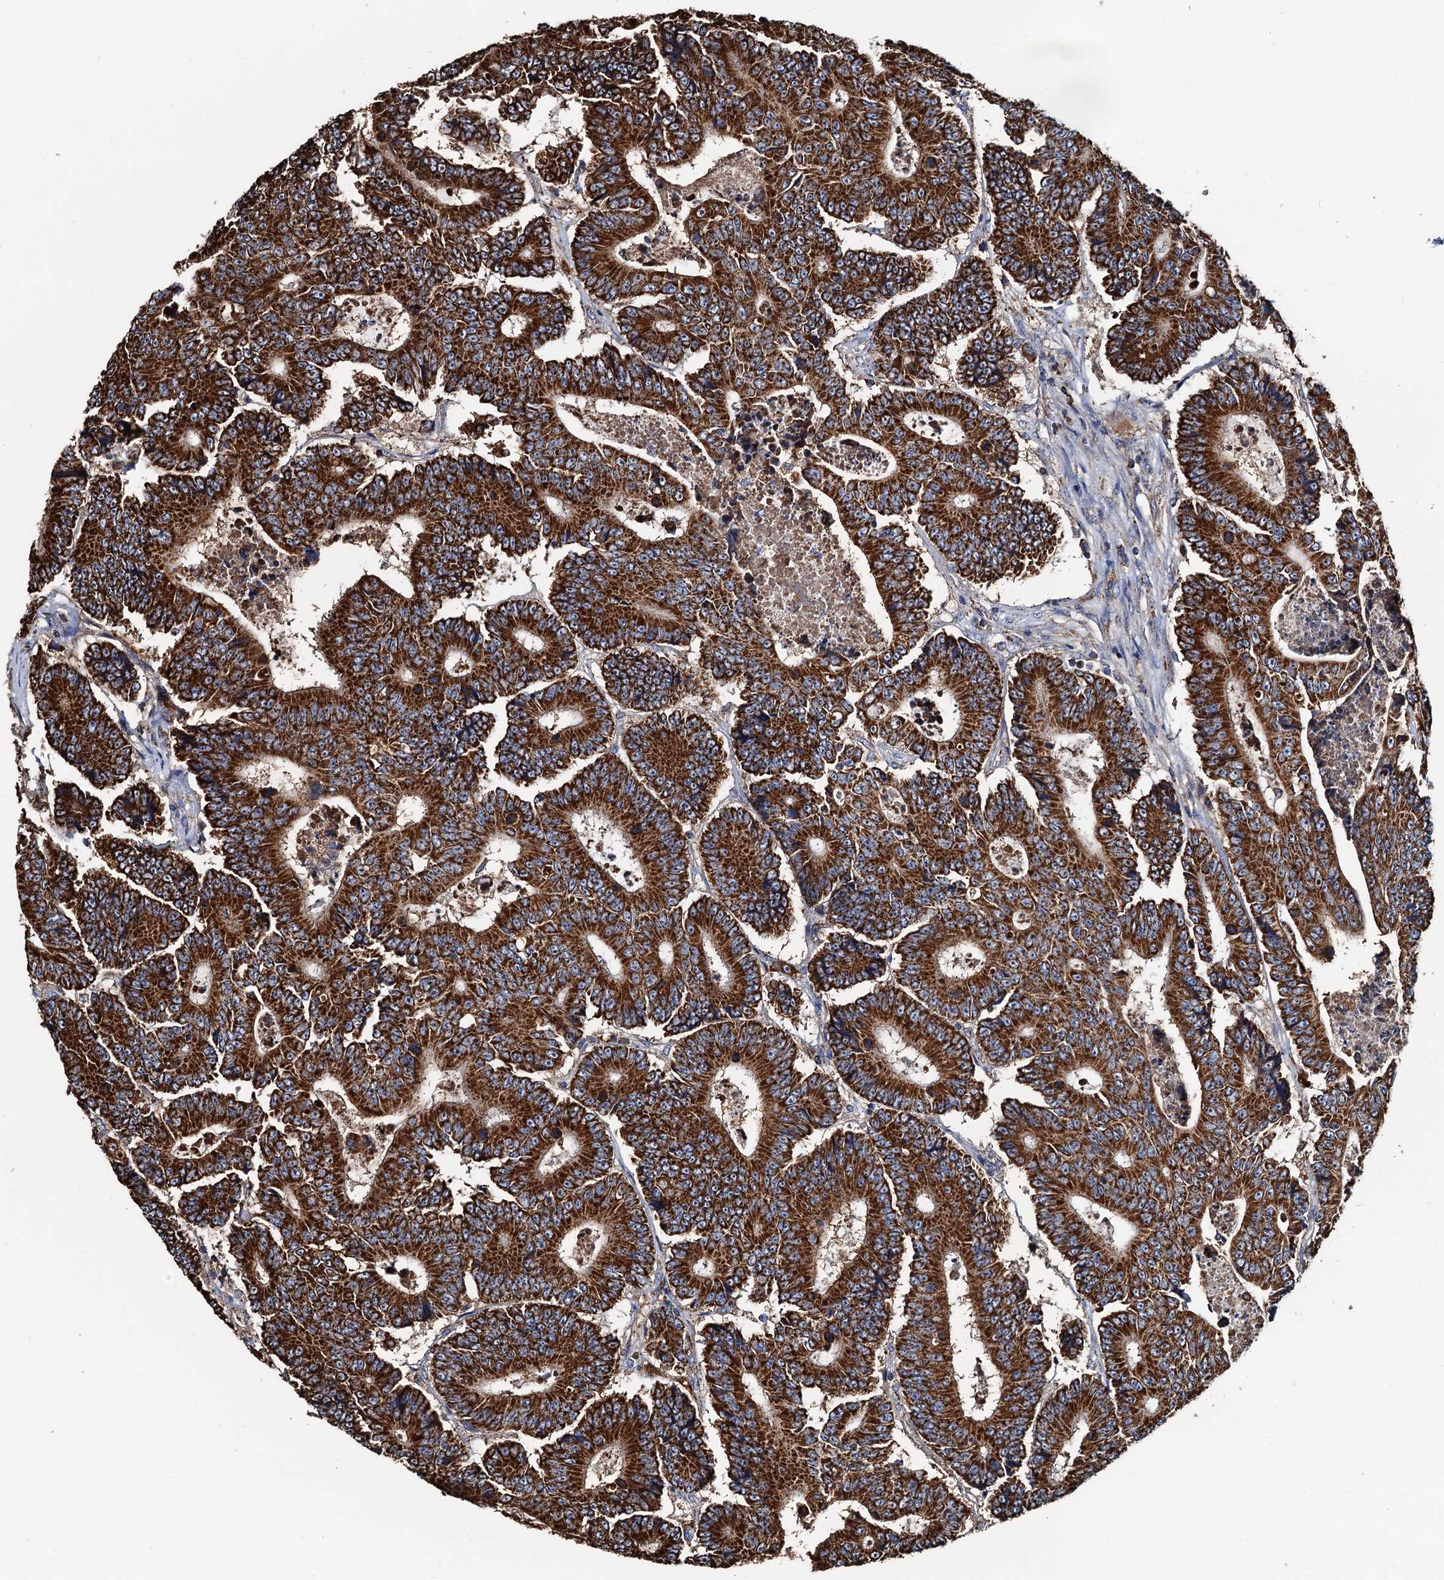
{"staining": {"intensity": "strong", "quantity": ">75%", "location": "cytoplasmic/membranous"}, "tissue": "colorectal cancer", "cell_type": "Tumor cells", "image_type": "cancer", "snomed": [{"axis": "morphology", "description": "Adenocarcinoma, NOS"}, {"axis": "topography", "description": "Colon"}], "caption": "Immunohistochemical staining of colorectal adenocarcinoma reveals high levels of strong cytoplasmic/membranous expression in approximately >75% of tumor cells.", "gene": "AAGAB", "patient": {"sex": "male", "age": 83}}